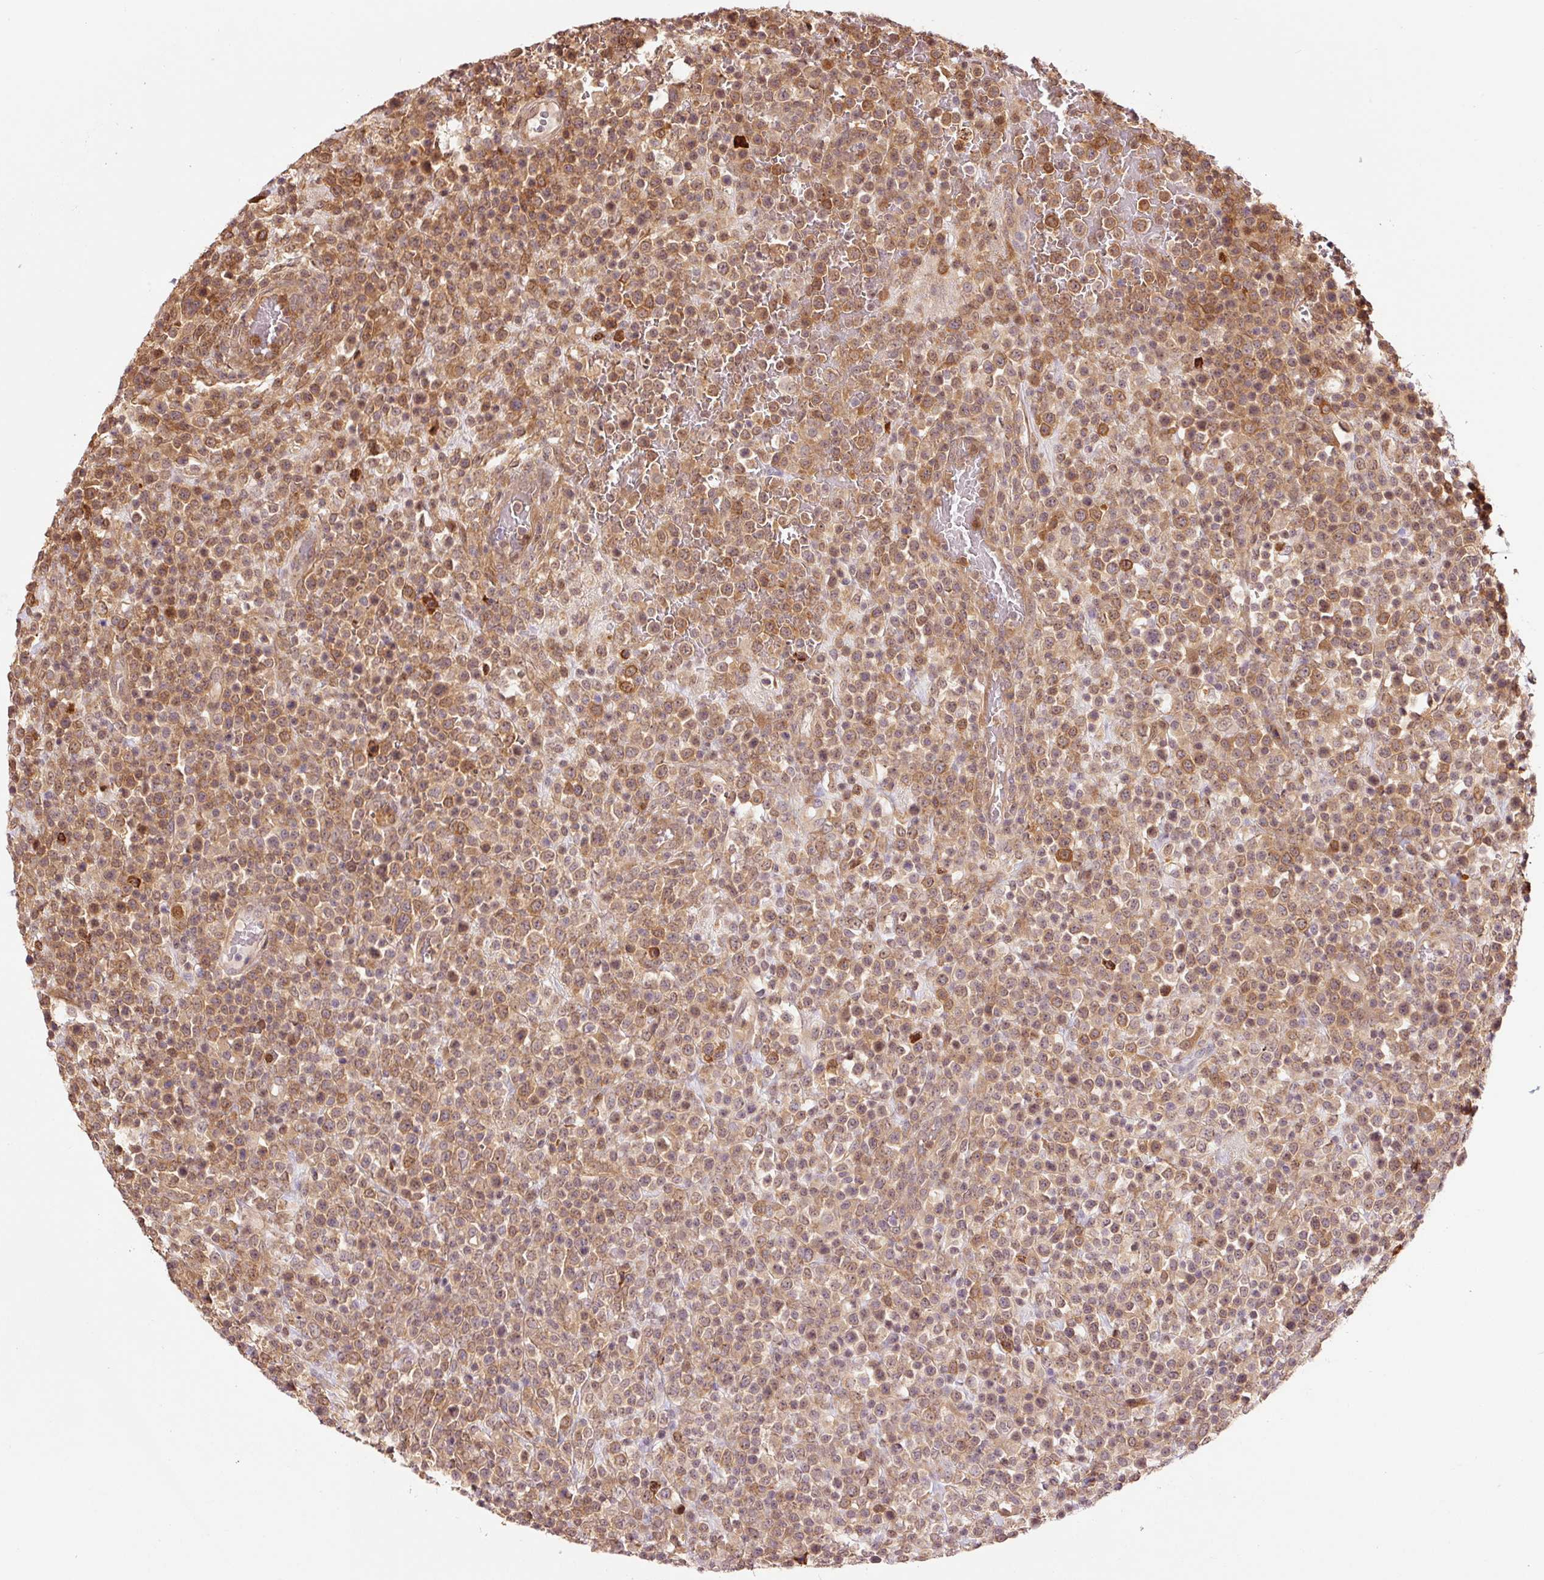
{"staining": {"intensity": "moderate", "quantity": ">75%", "location": "cytoplasmic/membranous,nuclear"}, "tissue": "lymphoma", "cell_type": "Tumor cells", "image_type": "cancer", "snomed": [{"axis": "morphology", "description": "Malignant lymphoma, non-Hodgkin's type, High grade"}, {"axis": "topography", "description": "Colon"}], "caption": "DAB immunohistochemical staining of human lymphoma reveals moderate cytoplasmic/membranous and nuclear protein staining in about >75% of tumor cells.", "gene": "FBXL14", "patient": {"sex": "female", "age": 53}}